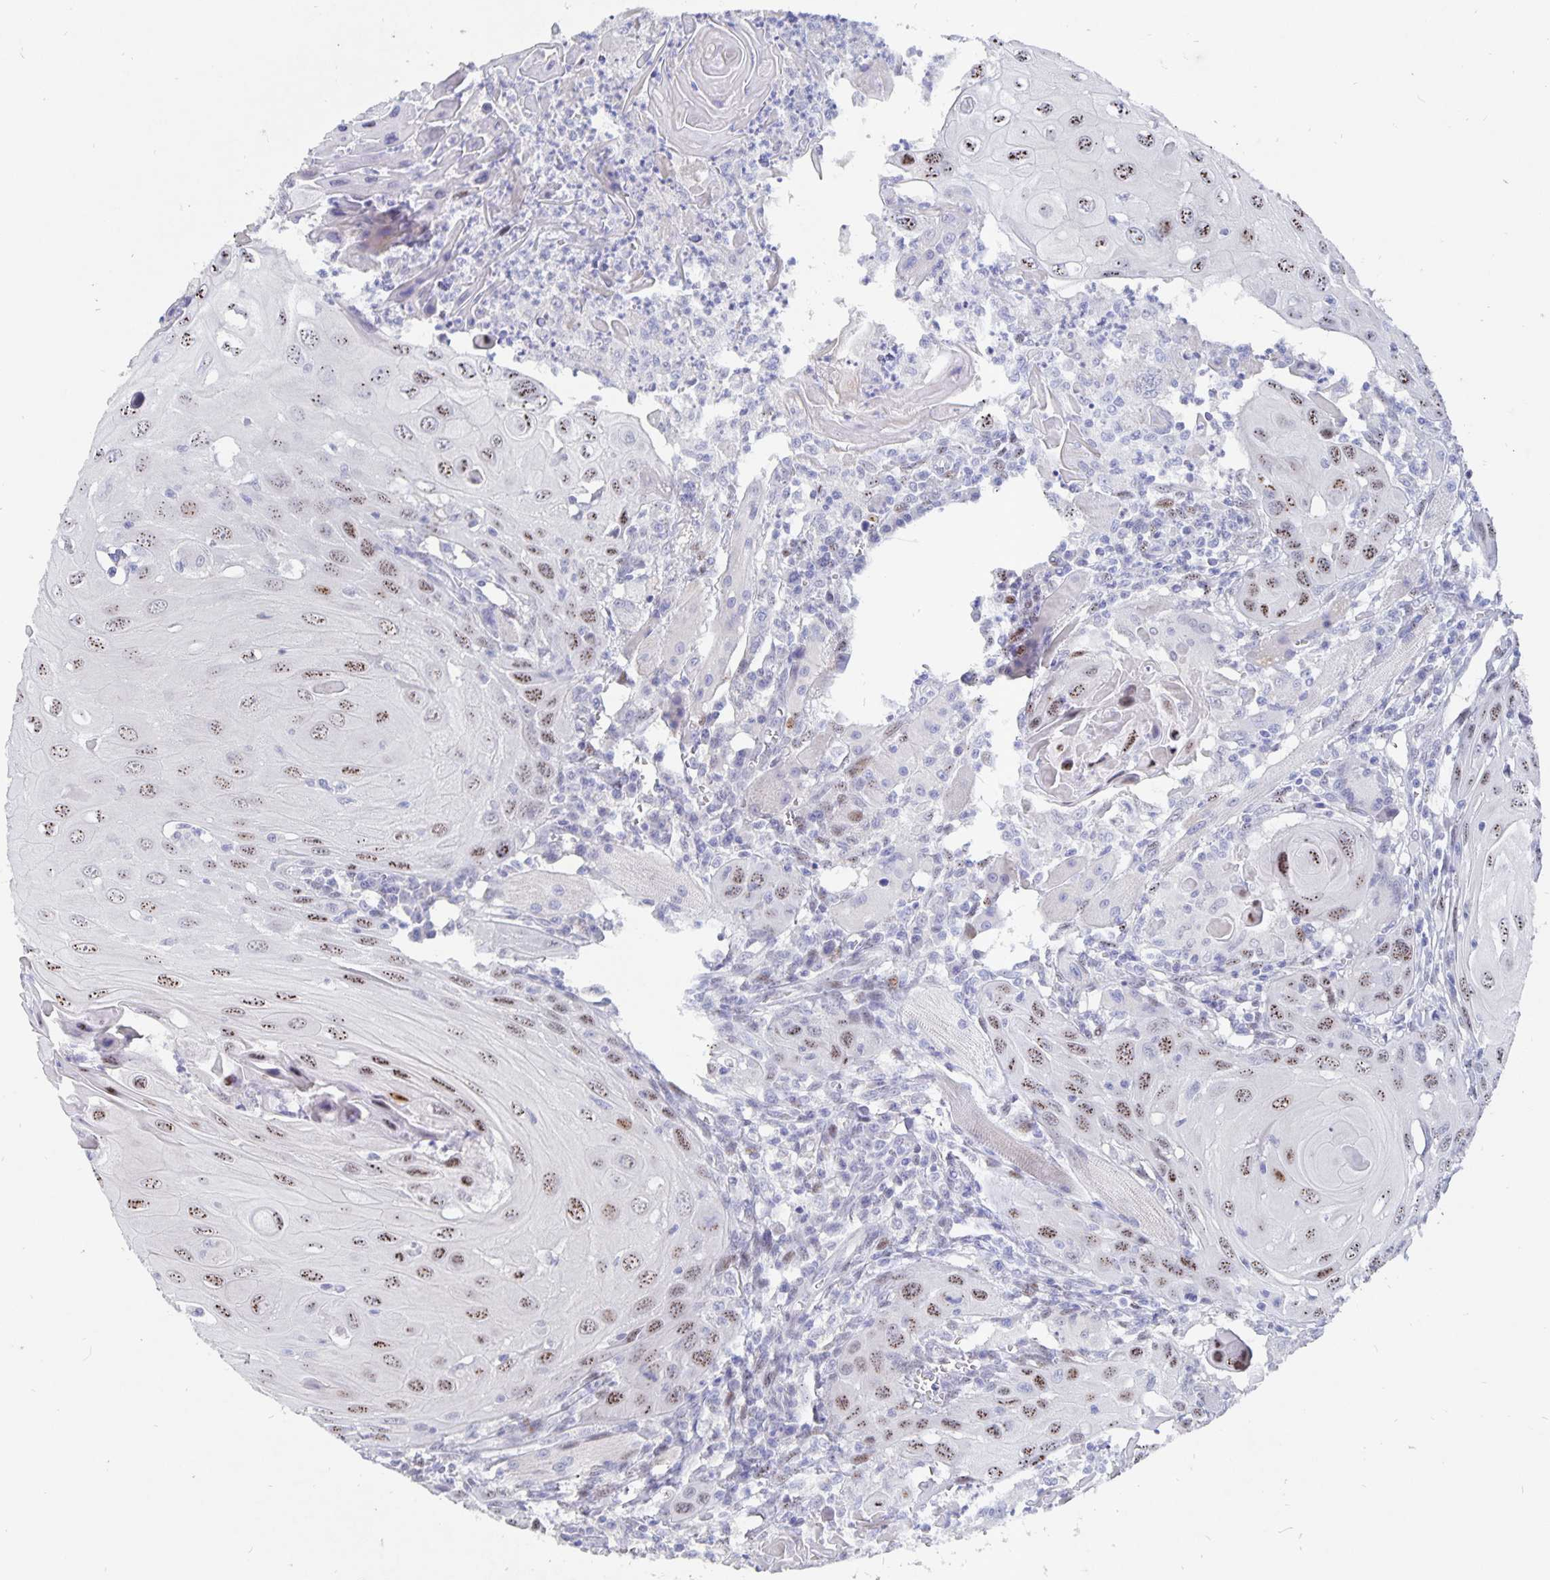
{"staining": {"intensity": "moderate", "quantity": ">75%", "location": "nuclear"}, "tissue": "head and neck cancer", "cell_type": "Tumor cells", "image_type": "cancer", "snomed": [{"axis": "morphology", "description": "Squamous cell carcinoma, NOS"}, {"axis": "topography", "description": "Head-Neck"}], "caption": "Immunohistochemistry (IHC) of human head and neck cancer demonstrates medium levels of moderate nuclear expression in about >75% of tumor cells.", "gene": "SMOC1", "patient": {"sex": "female", "age": 80}}